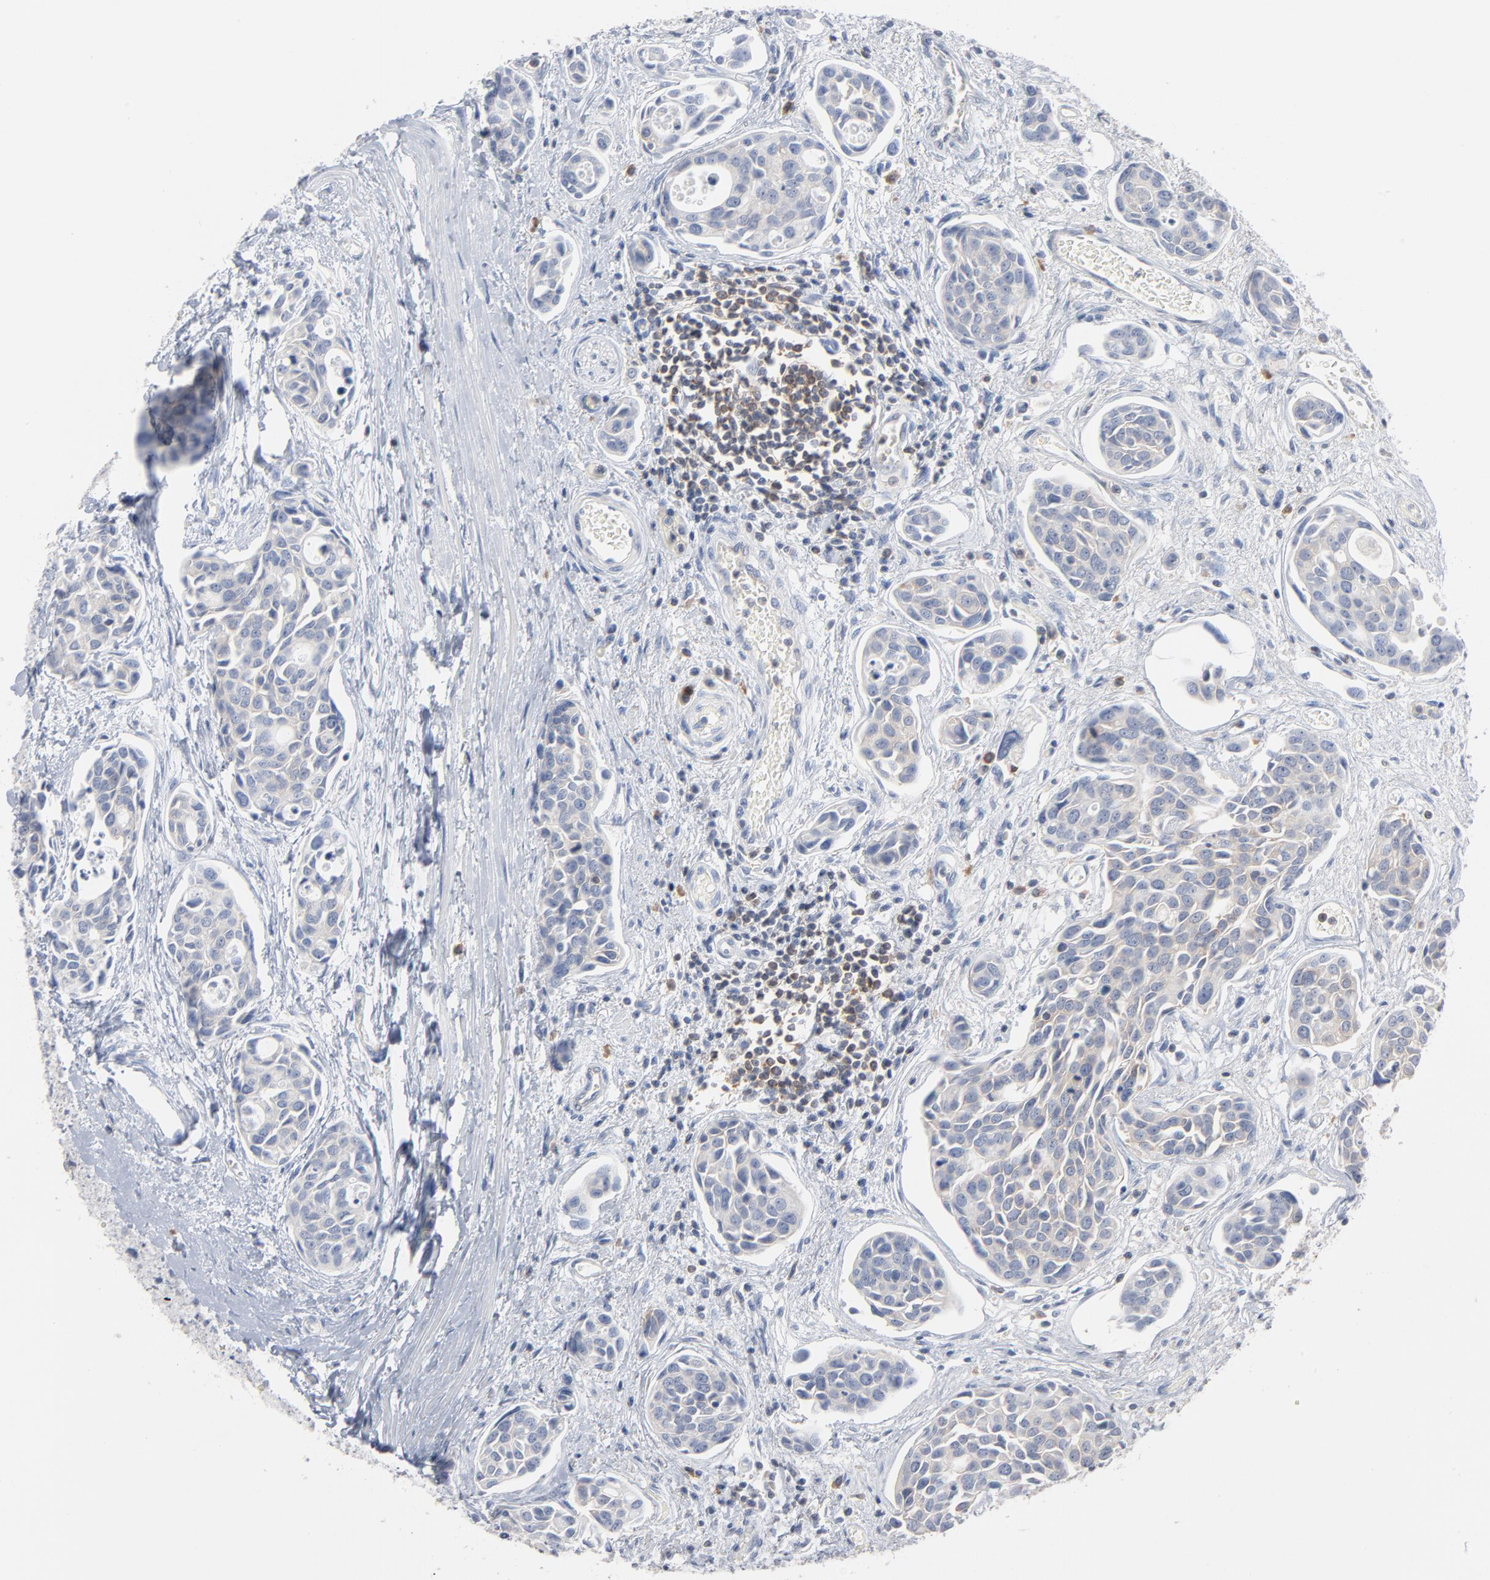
{"staining": {"intensity": "negative", "quantity": "none", "location": "none"}, "tissue": "urothelial cancer", "cell_type": "Tumor cells", "image_type": "cancer", "snomed": [{"axis": "morphology", "description": "Urothelial carcinoma, High grade"}, {"axis": "topography", "description": "Urinary bladder"}], "caption": "An image of urothelial carcinoma (high-grade) stained for a protein demonstrates no brown staining in tumor cells.", "gene": "PTK2B", "patient": {"sex": "male", "age": 78}}